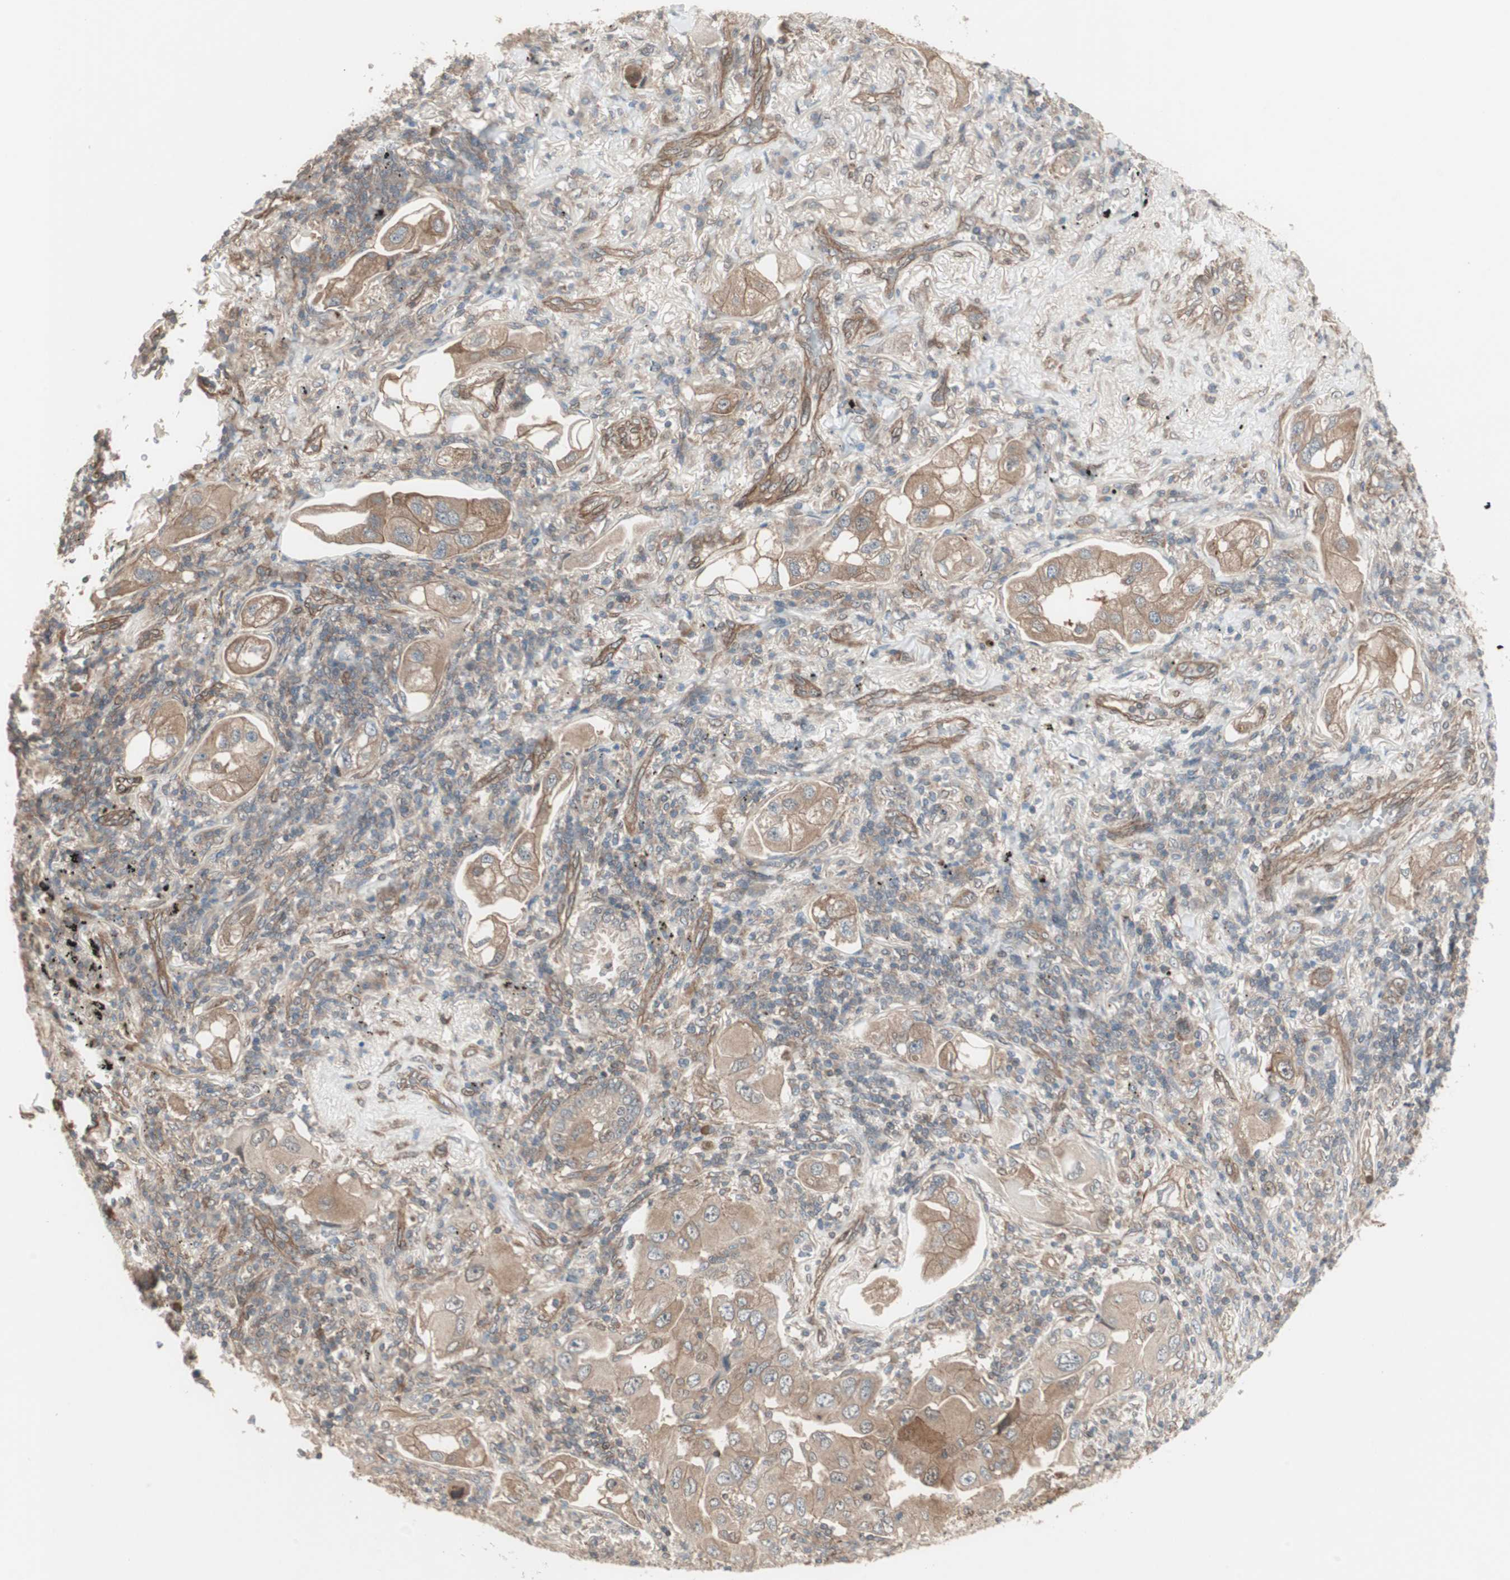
{"staining": {"intensity": "moderate", "quantity": ">75%", "location": "cytoplasmic/membranous"}, "tissue": "lung cancer", "cell_type": "Tumor cells", "image_type": "cancer", "snomed": [{"axis": "morphology", "description": "Adenocarcinoma, NOS"}, {"axis": "topography", "description": "Lung"}], "caption": "Lung cancer stained for a protein reveals moderate cytoplasmic/membranous positivity in tumor cells.", "gene": "PFDN1", "patient": {"sex": "female", "age": 65}}